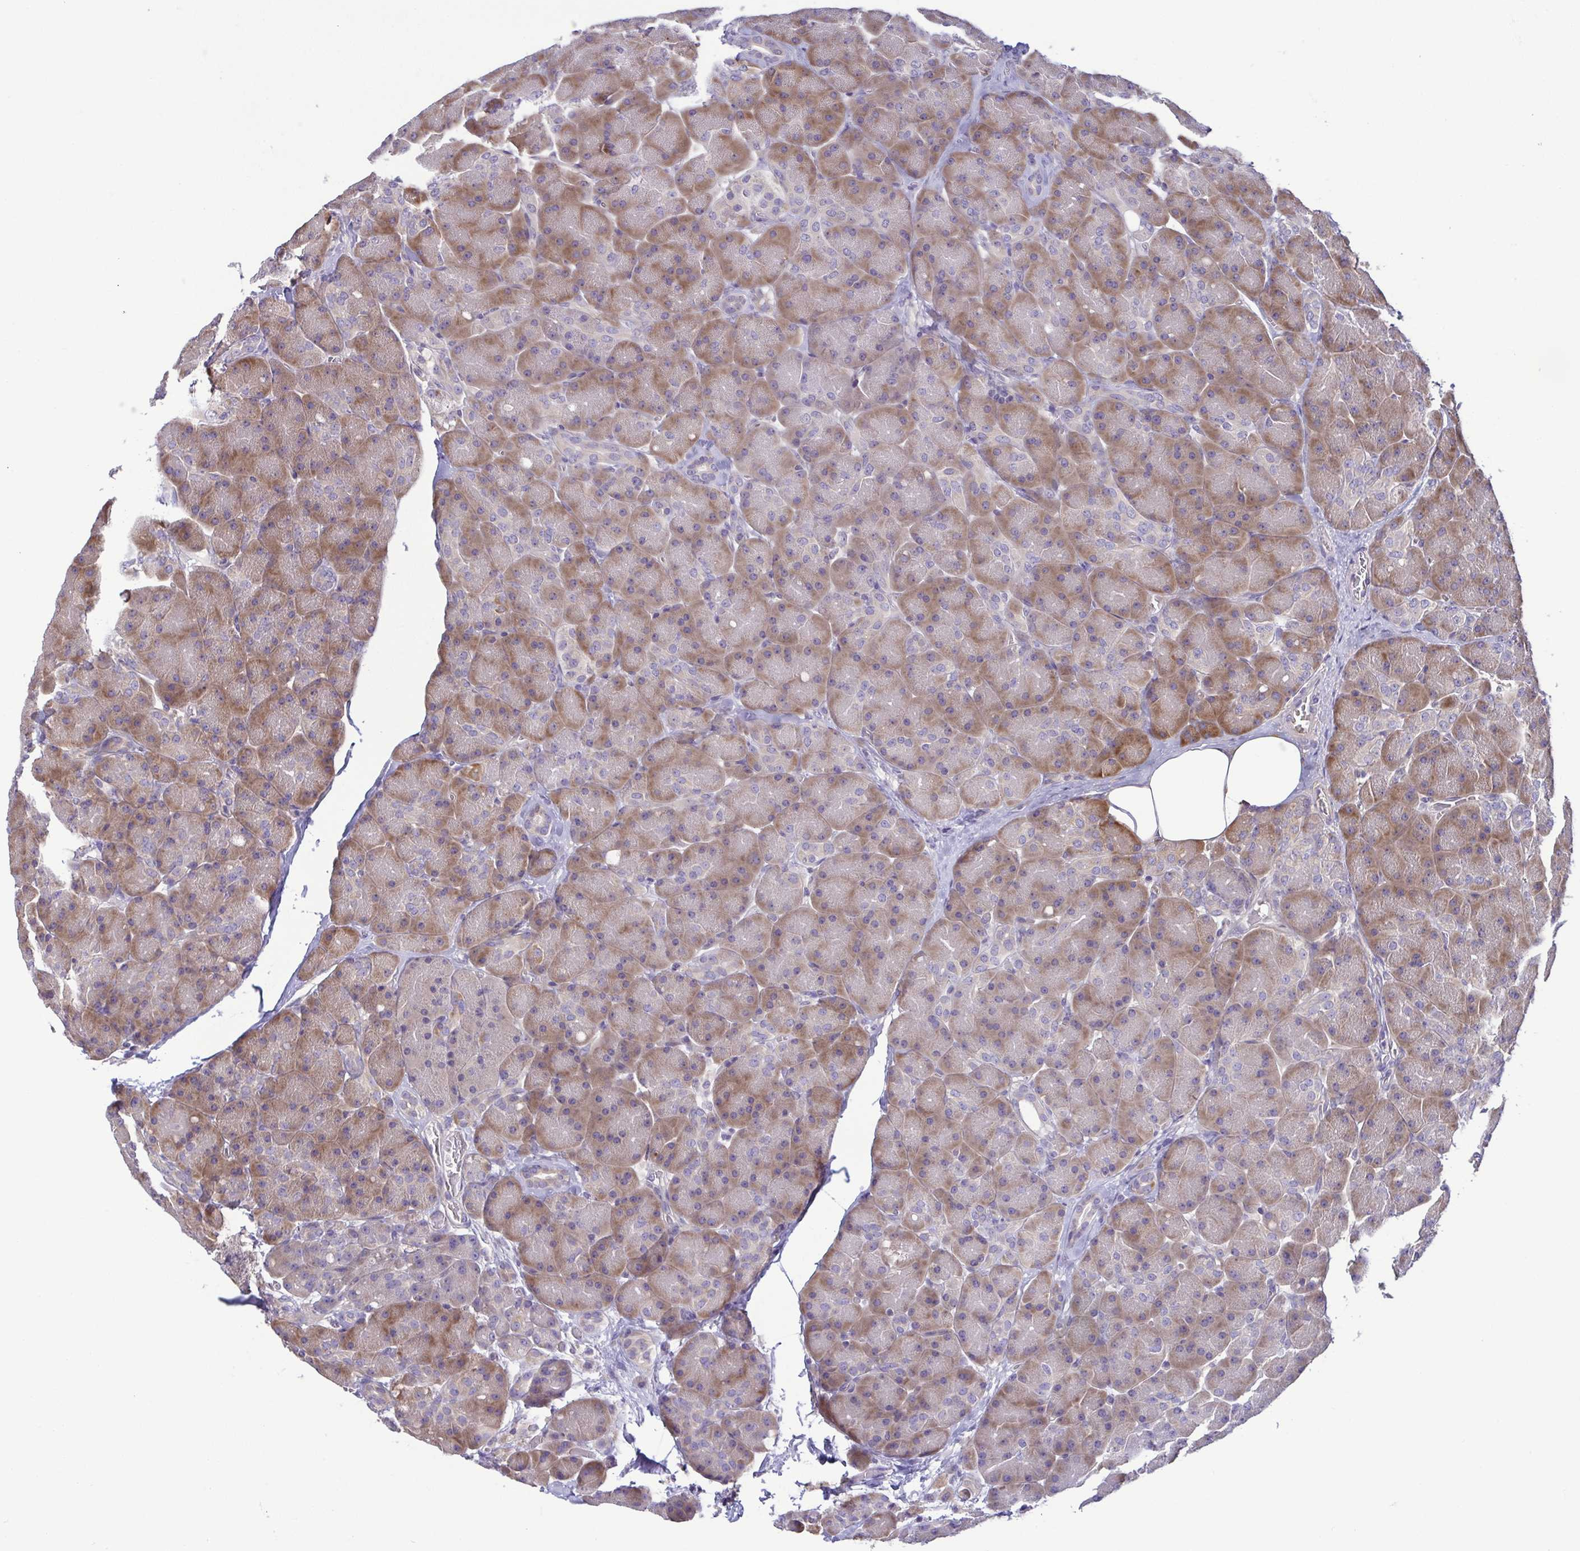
{"staining": {"intensity": "moderate", "quantity": "25%-75%", "location": "cytoplasmic/membranous"}, "tissue": "pancreas", "cell_type": "Exocrine glandular cells", "image_type": "normal", "snomed": [{"axis": "morphology", "description": "Normal tissue, NOS"}, {"axis": "topography", "description": "Pancreas"}], "caption": "Human pancreas stained with a brown dye demonstrates moderate cytoplasmic/membranous positive positivity in approximately 25%-75% of exocrine glandular cells.", "gene": "LMF2", "patient": {"sex": "male", "age": 55}}